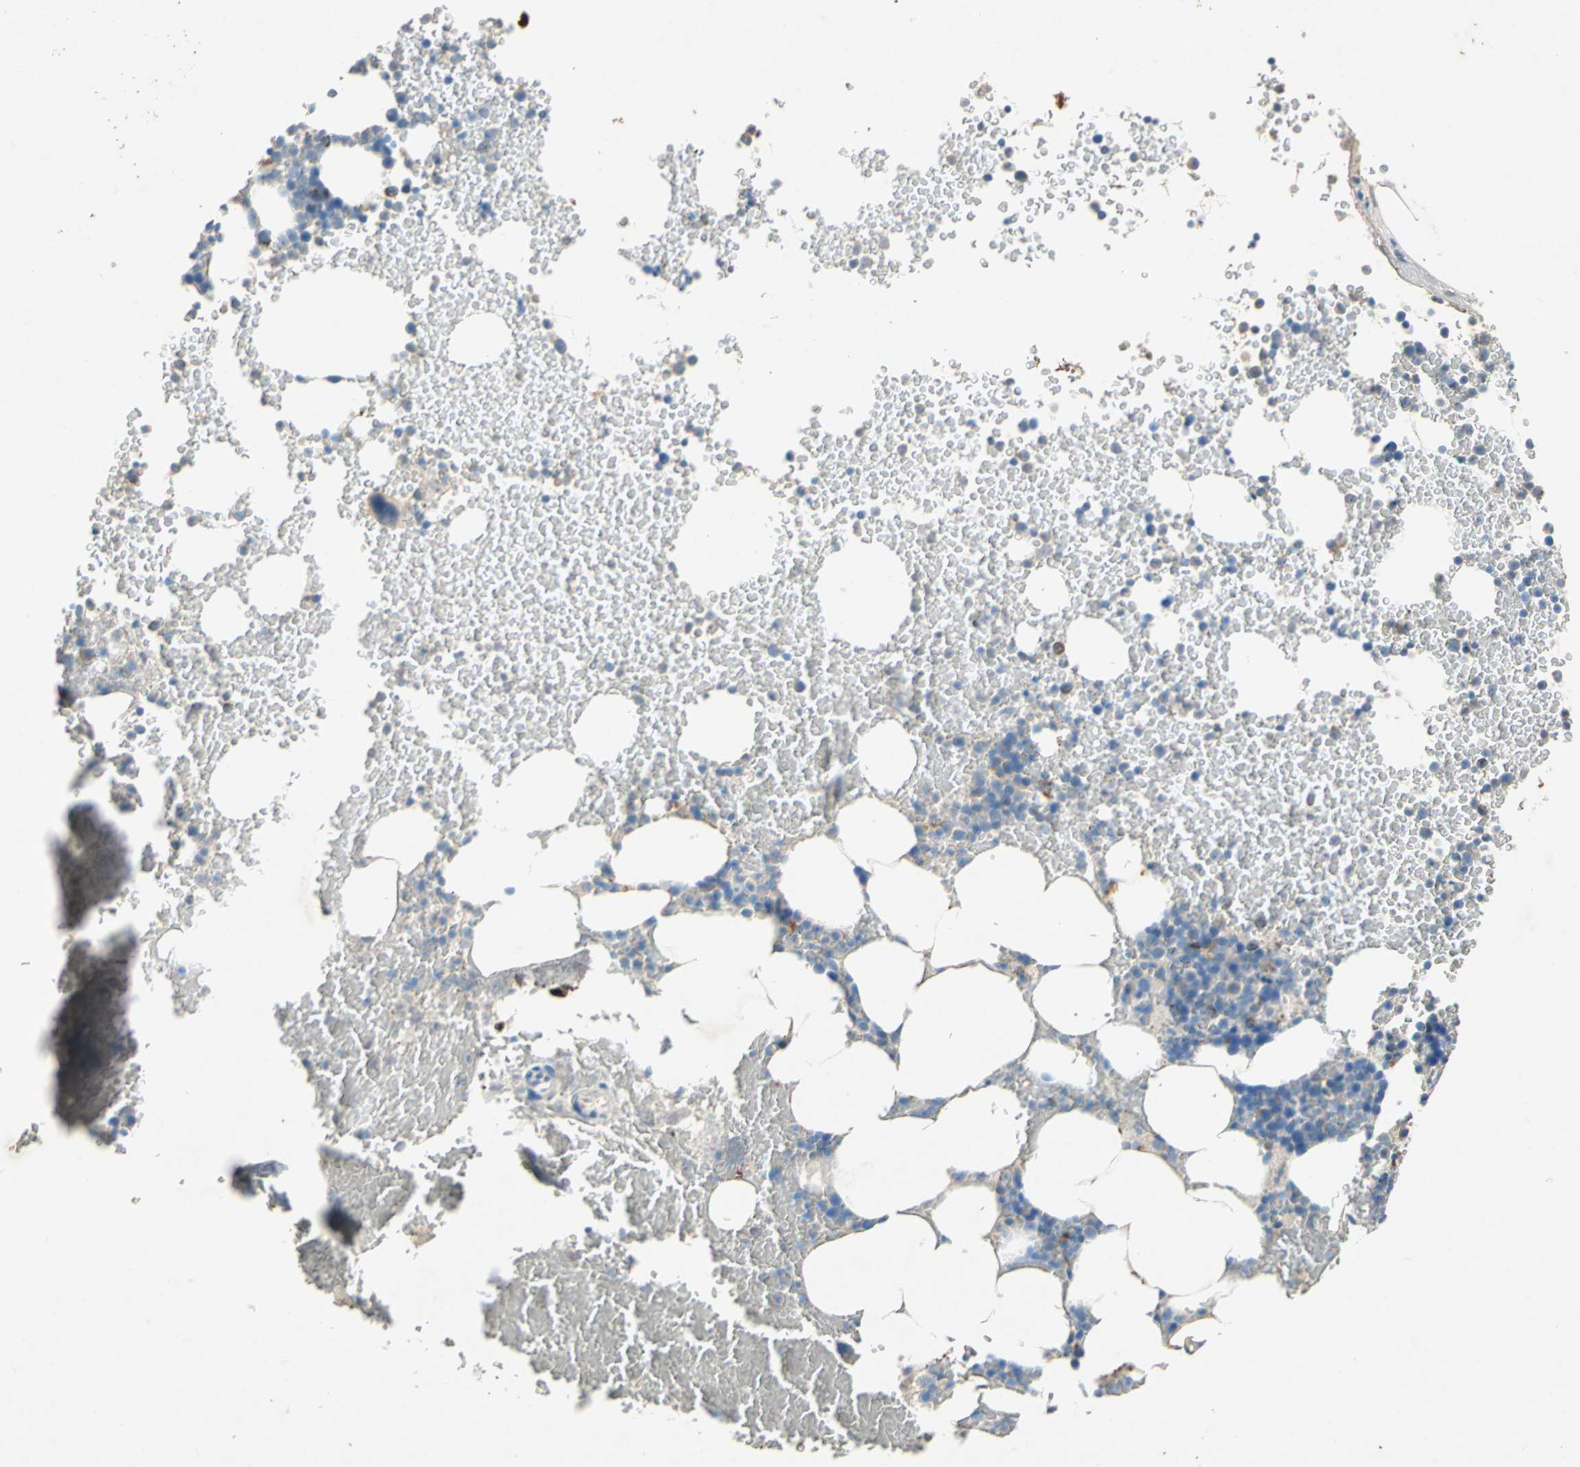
{"staining": {"intensity": "weak", "quantity": ">75%", "location": "cytoplasmic/membranous"}, "tissue": "bone marrow", "cell_type": "Hematopoietic cells", "image_type": "normal", "snomed": [{"axis": "morphology", "description": "Normal tissue, NOS"}, {"axis": "topography", "description": "Bone marrow"}], "caption": "IHC (DAB (3,3'-diaminobenzidine)) staining of unremarkable human bone marrow shows weak cytoplasmic/membranous protein expression in approximately >75% of hematopoietic cells. The staining was performed using DAB, with brown indicating positive protein expression. Nuclei are stained blue with hematoxylin.", "gene": "ADAMTS5", "patient": {"sex": "female", "age": 66}}